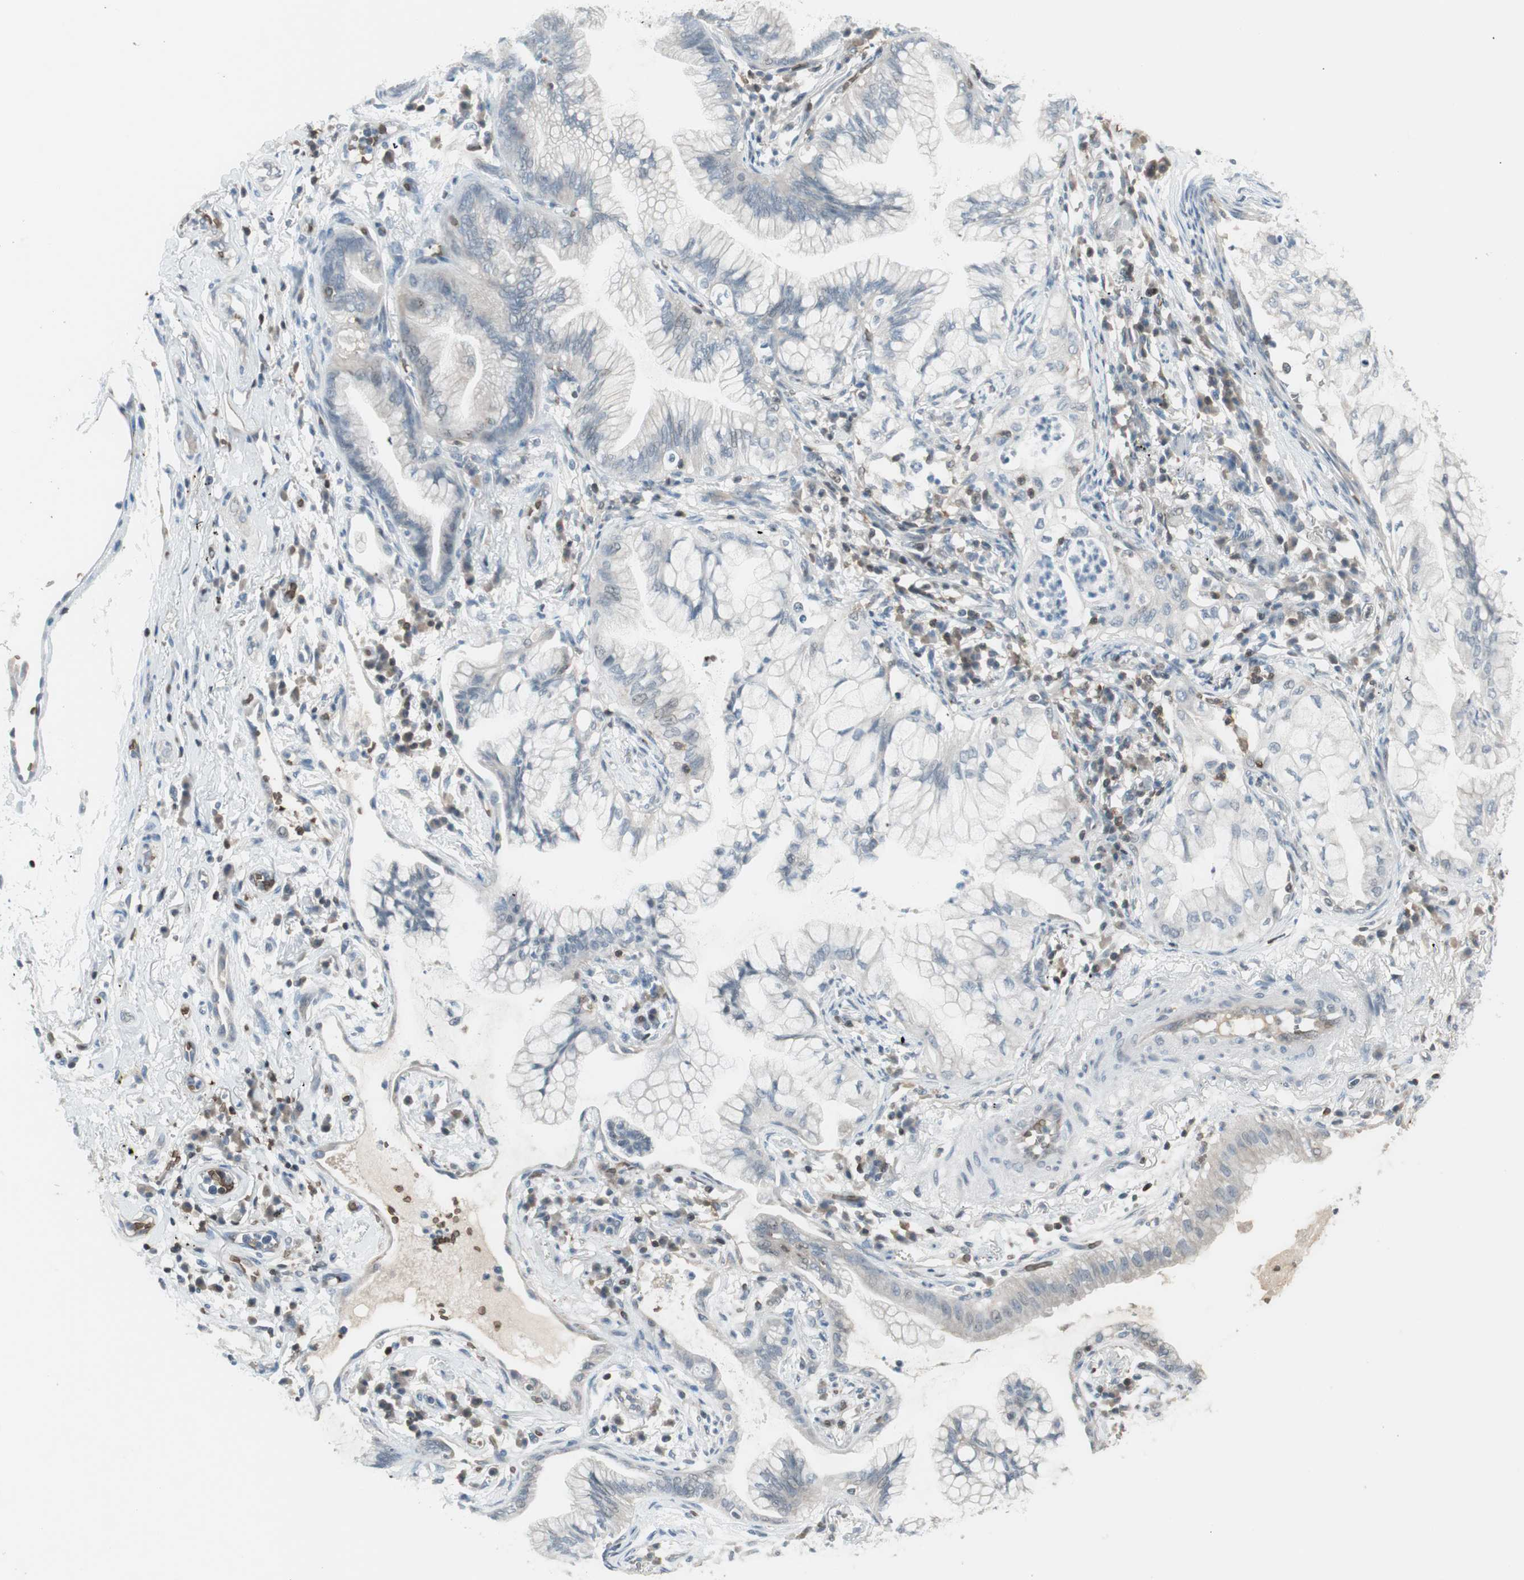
{"staining": {"intensity": "negative", "quantity": "none", "location": "none"}, "tissue": "lung cancer", "cell_type": "Tumor cells", "image_type": "cancer", "snomed": [{"axis": "morphology", "description": "Adenocarcinoma, NOS"}, {"axis": "topography", "description": "Lung"}], "caption": "This is a micrograph of IHC staining of lung cancer, which shows no positivity in tumor cells.", "gene": "MAP4K1", "patient": {"sex": "female", "age": 70}}